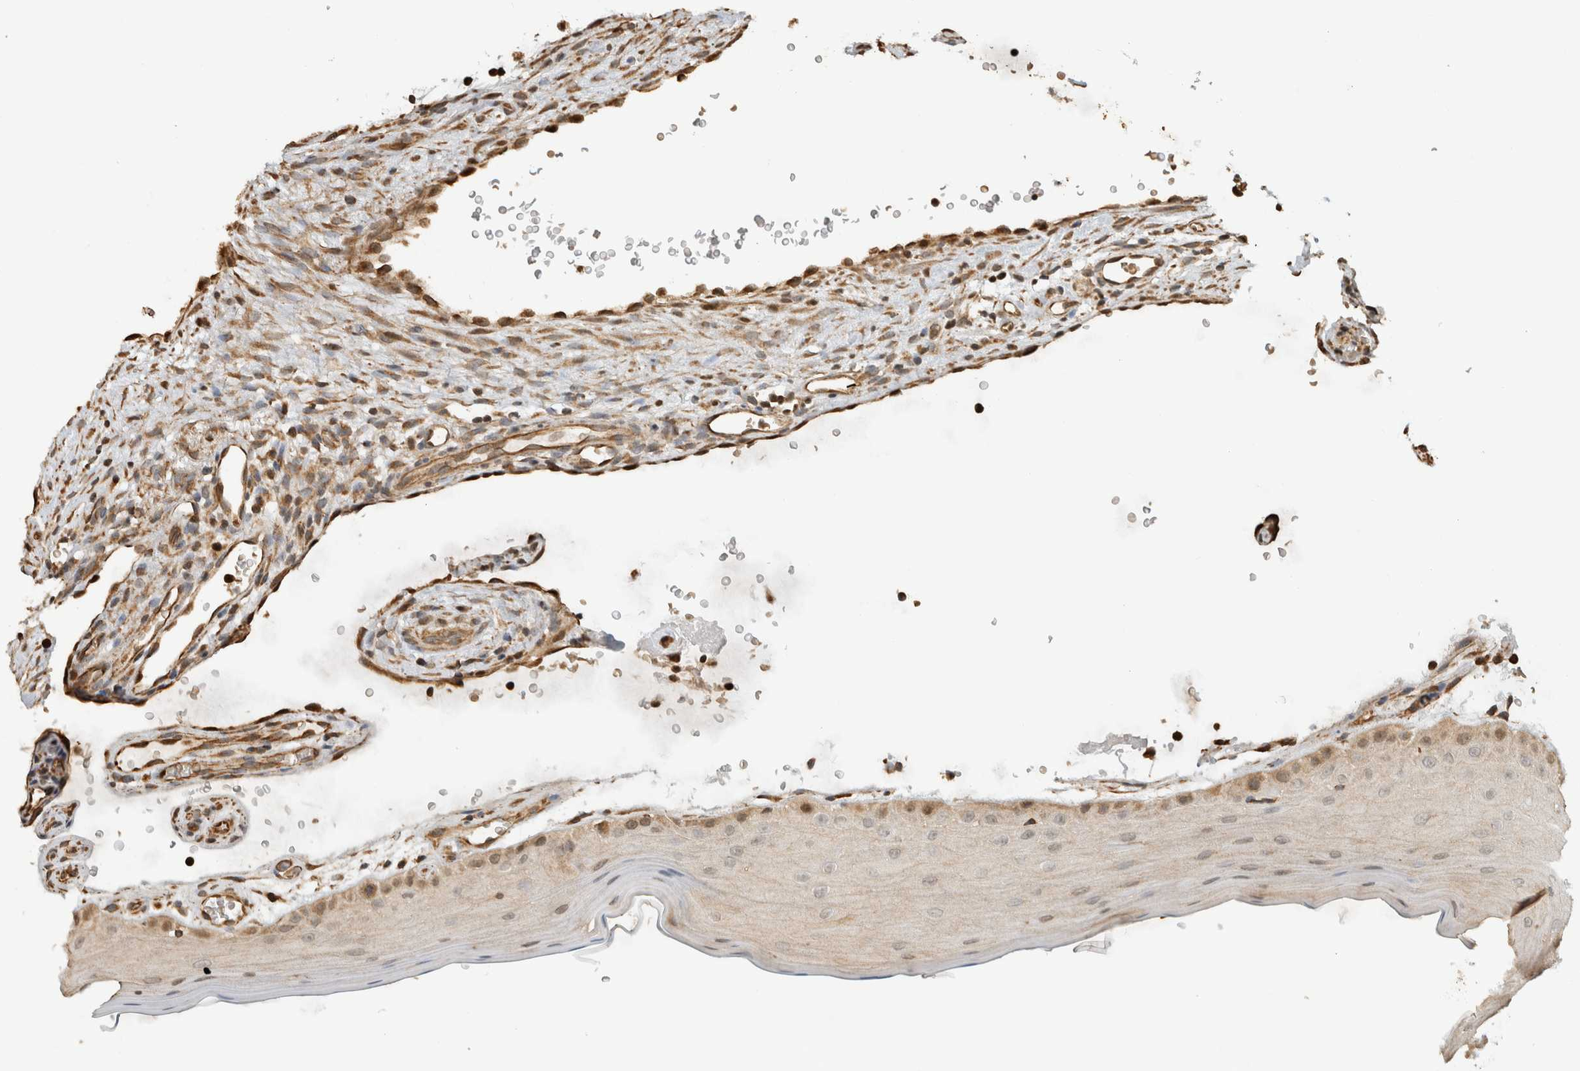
{"staining": {"intensity": "moderate", "quantity": "25%-75%", "location": "cytoplasmic/membranous,nuclear"}, "tissue": "oral mucosa", "cell_type": "Squamous epithelial cells", "image_type": "normal", "snomed": [{"axis": "morphology", "description": "Normal tissue, NOS"}, {"axis": "topography", "description": "Oral tissue"}], "caption": "Unremarkable oral mucosa exhibits moderate cytoplasmic/membranous,nuclear expression in about 25%-75% of squamous epithelial cells.", "gene": "GINS4", "patient": {"sex": "male", "age": 13}}